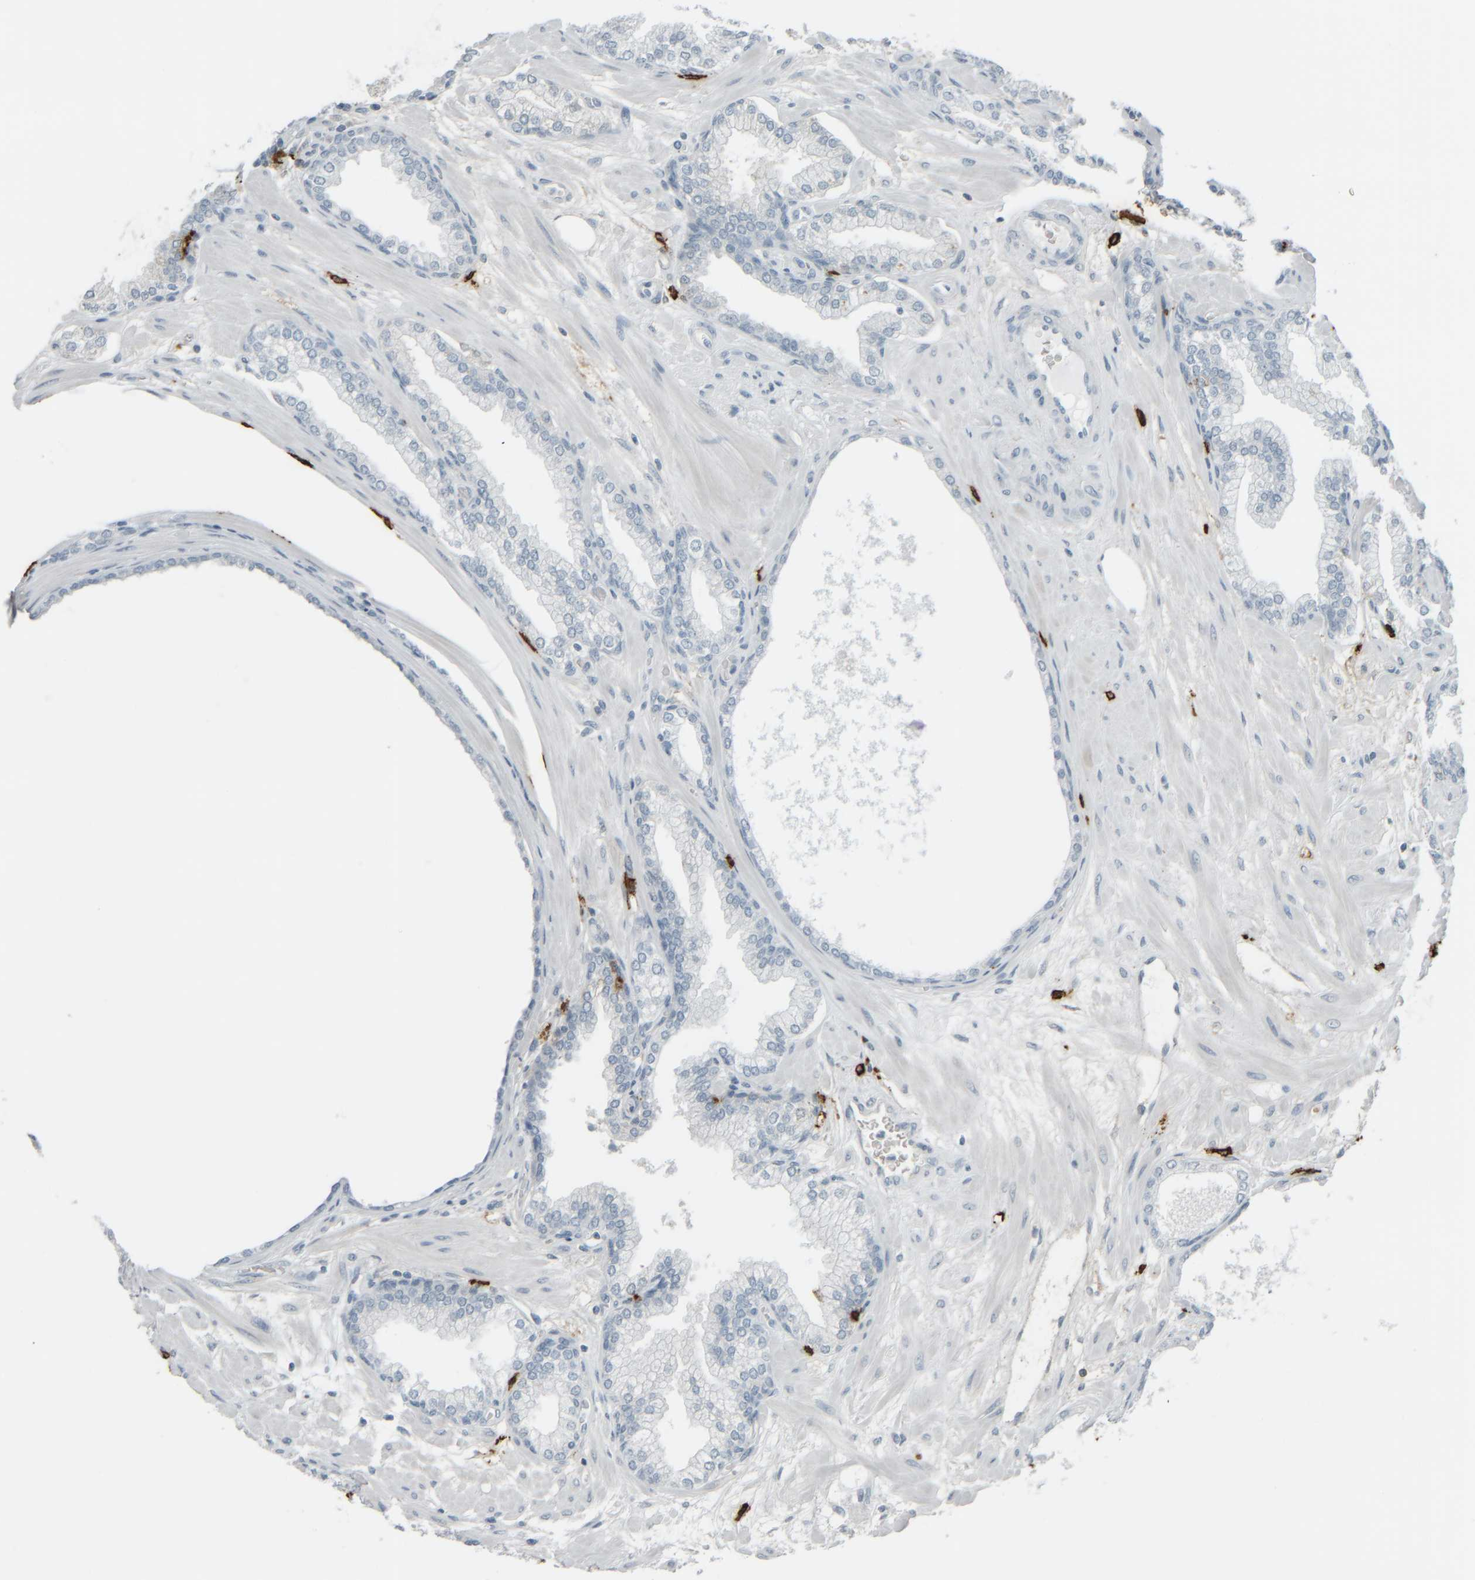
{"staining": {"intensity": "negative", "quantity": "none", "location": "none"}, "tissue": "prostate", "cell_type": "Glandular cells", "image_type": "normal", "snomed": [{"axis": "morphology", "description": "Normal tissue, NOS"}, {"axis": "morphology", "description": "Urothelial carcinoma, Low grade"}, {"axis": "topography", "description": "Urinary bladder"}, {"axis": "topography", "description": "Prostate"}], "caption": "IHC of benign human prostate shows no positivity in glandular cells.", "gene": "TPSAB1", "patient": {"sex": "male", "age": 60}}